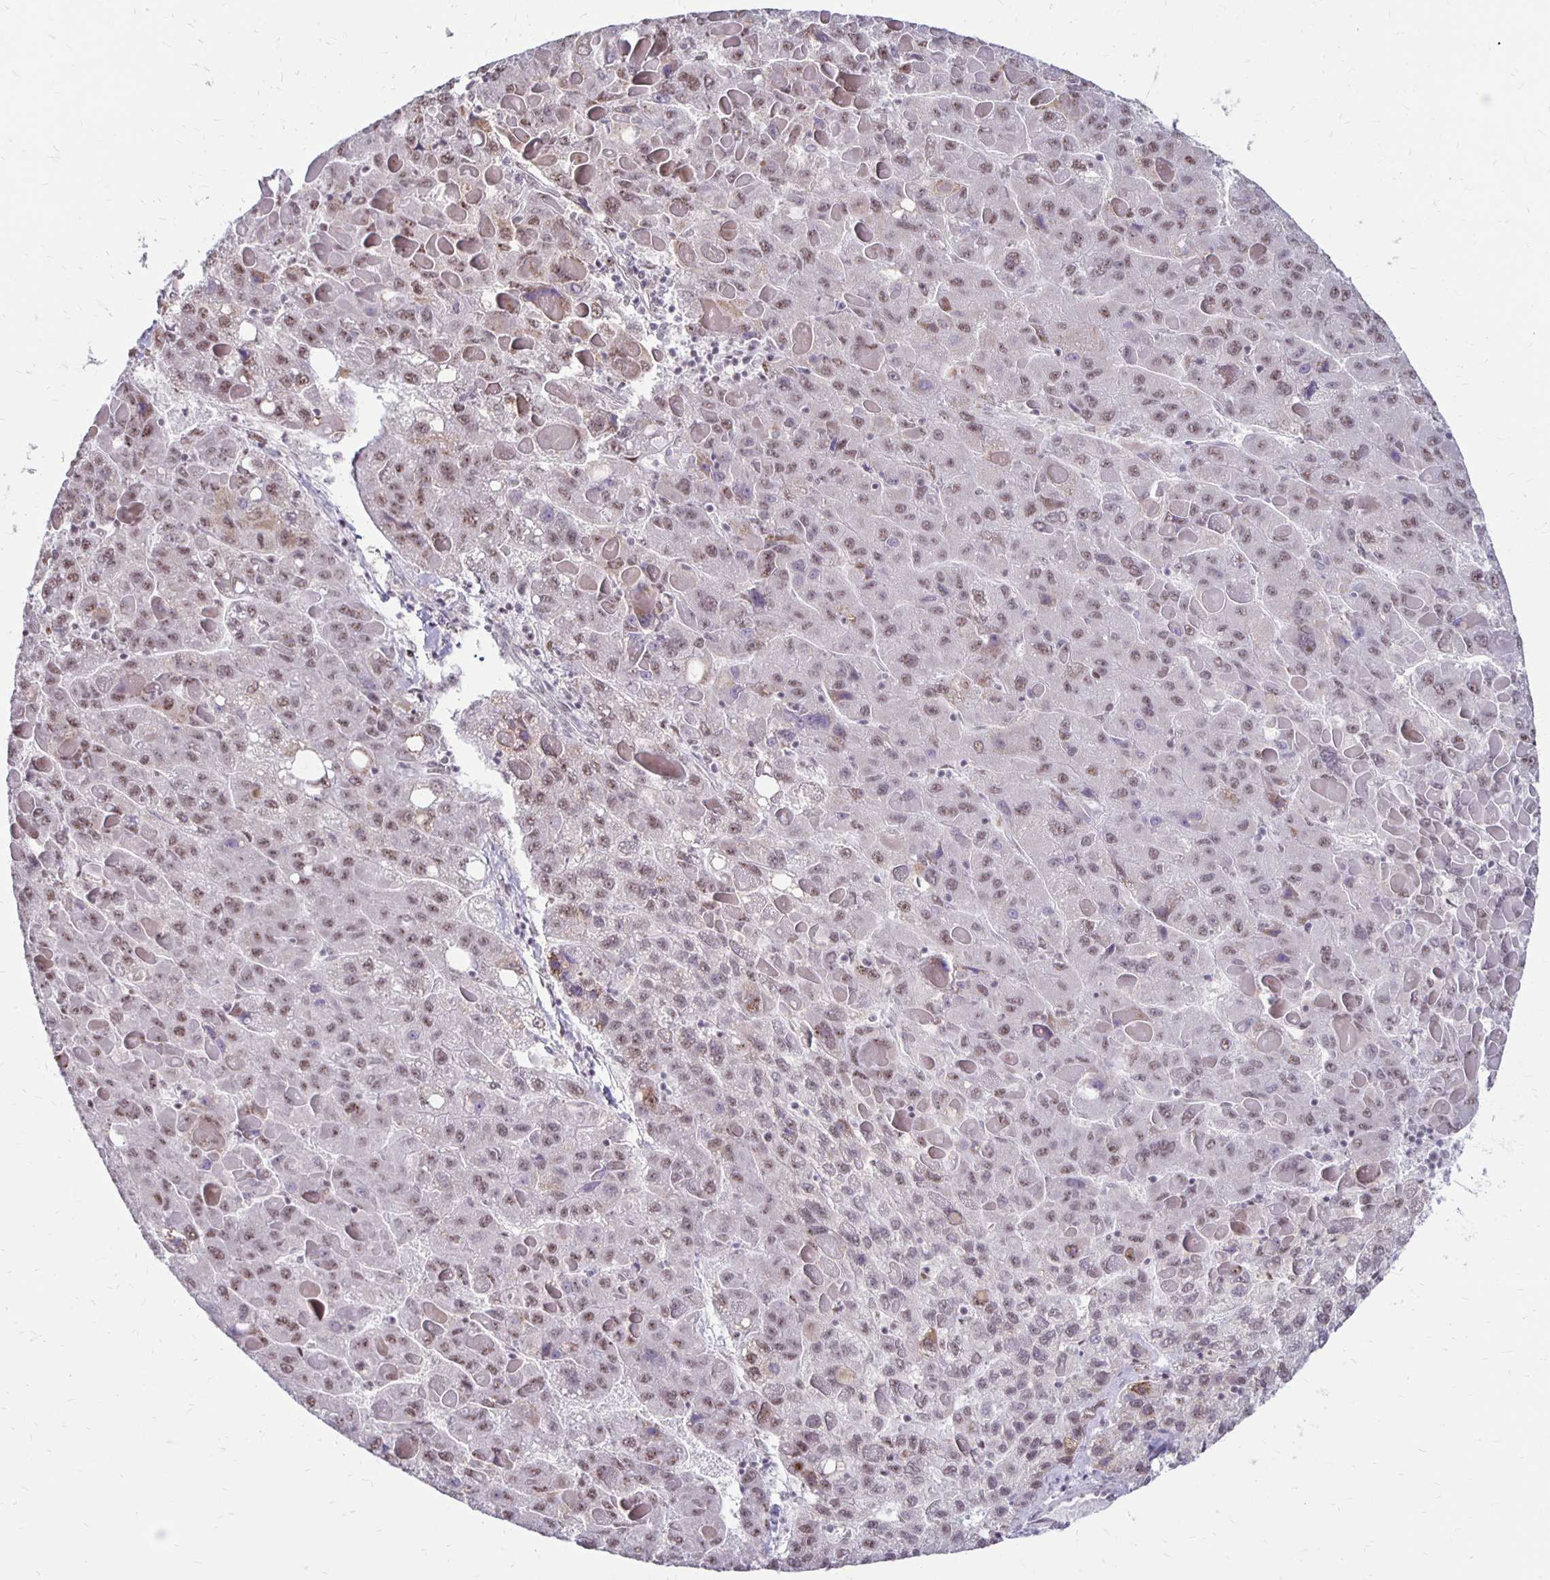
{"staining": {"intensity": "weak", "quantity": ">75%", "location": "nuclear"}, "tissue": "liver cancer", "cell_type": "Tumor cells", "image_type": "cancer", "snomed": [{"axis": "morphology", "description": "Carcinoma, Hepatocellular, NOS"}, {"axis": "topography", "description": "Liver"}], "caption": "Hepatocellular carcinoma (liver) stained with a protein marker displays weak staining in tumor cells.", "gene": "DAGLA", "patient": {"sex": "female", "age": 82}}